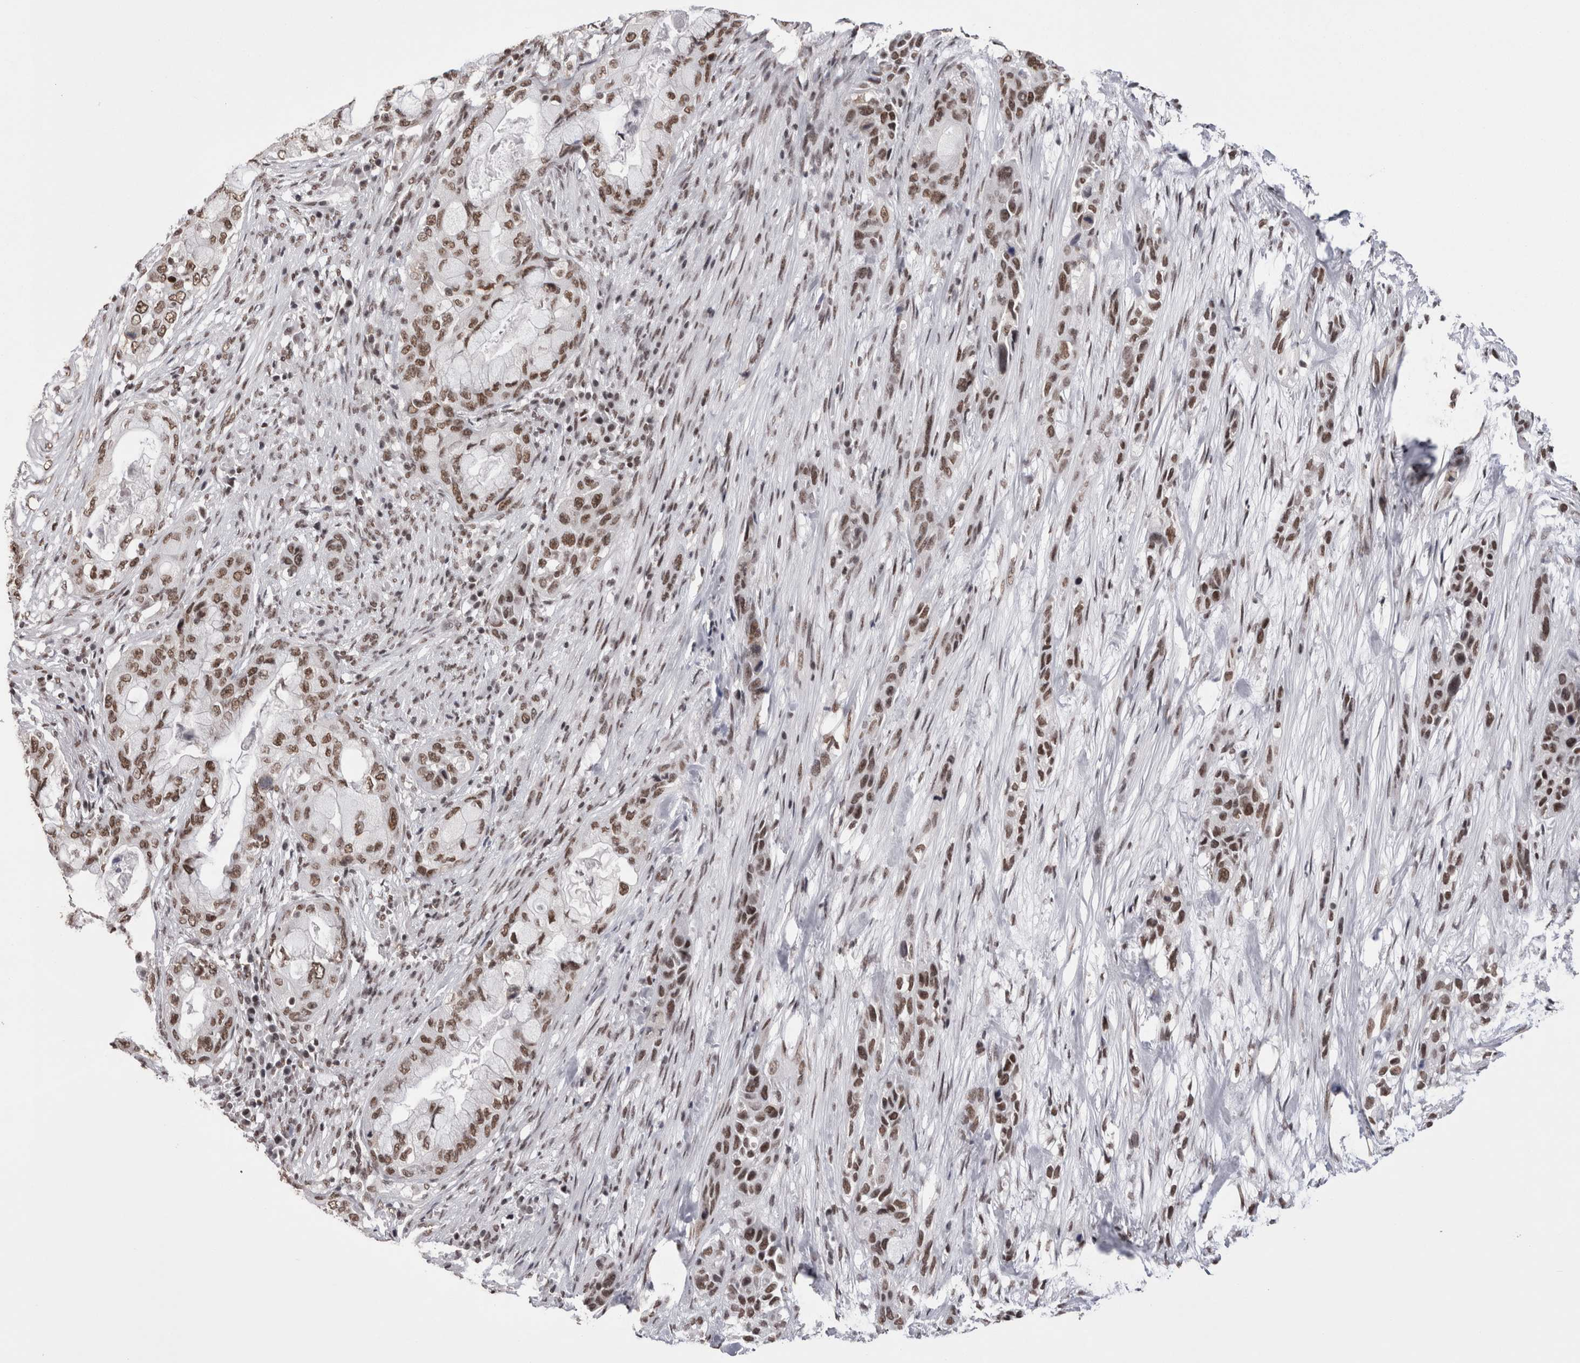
{"staining": {"intensity": "moderate", "quantity": ">75%", "location": "nuclear"}, "tissue": "pancreatic cancer", "cell_type": "Tumor cells", "image_type": "cancer", "snomed": [{"axis": "morphology", "description": "Adenocarcinoma, NOS"}, {"axis": "topography", "description": "Pancreas"}], "caption": "Immunohistochemistry (IHC) of human pancreatic adenocarcinoma shows medium levels of moderate nuclear expression in approximately >75% of tumor cells. Nuclei are stained in blue.", "gene": "SMC1A", "patient": {"sex": "male", "age": 53}}